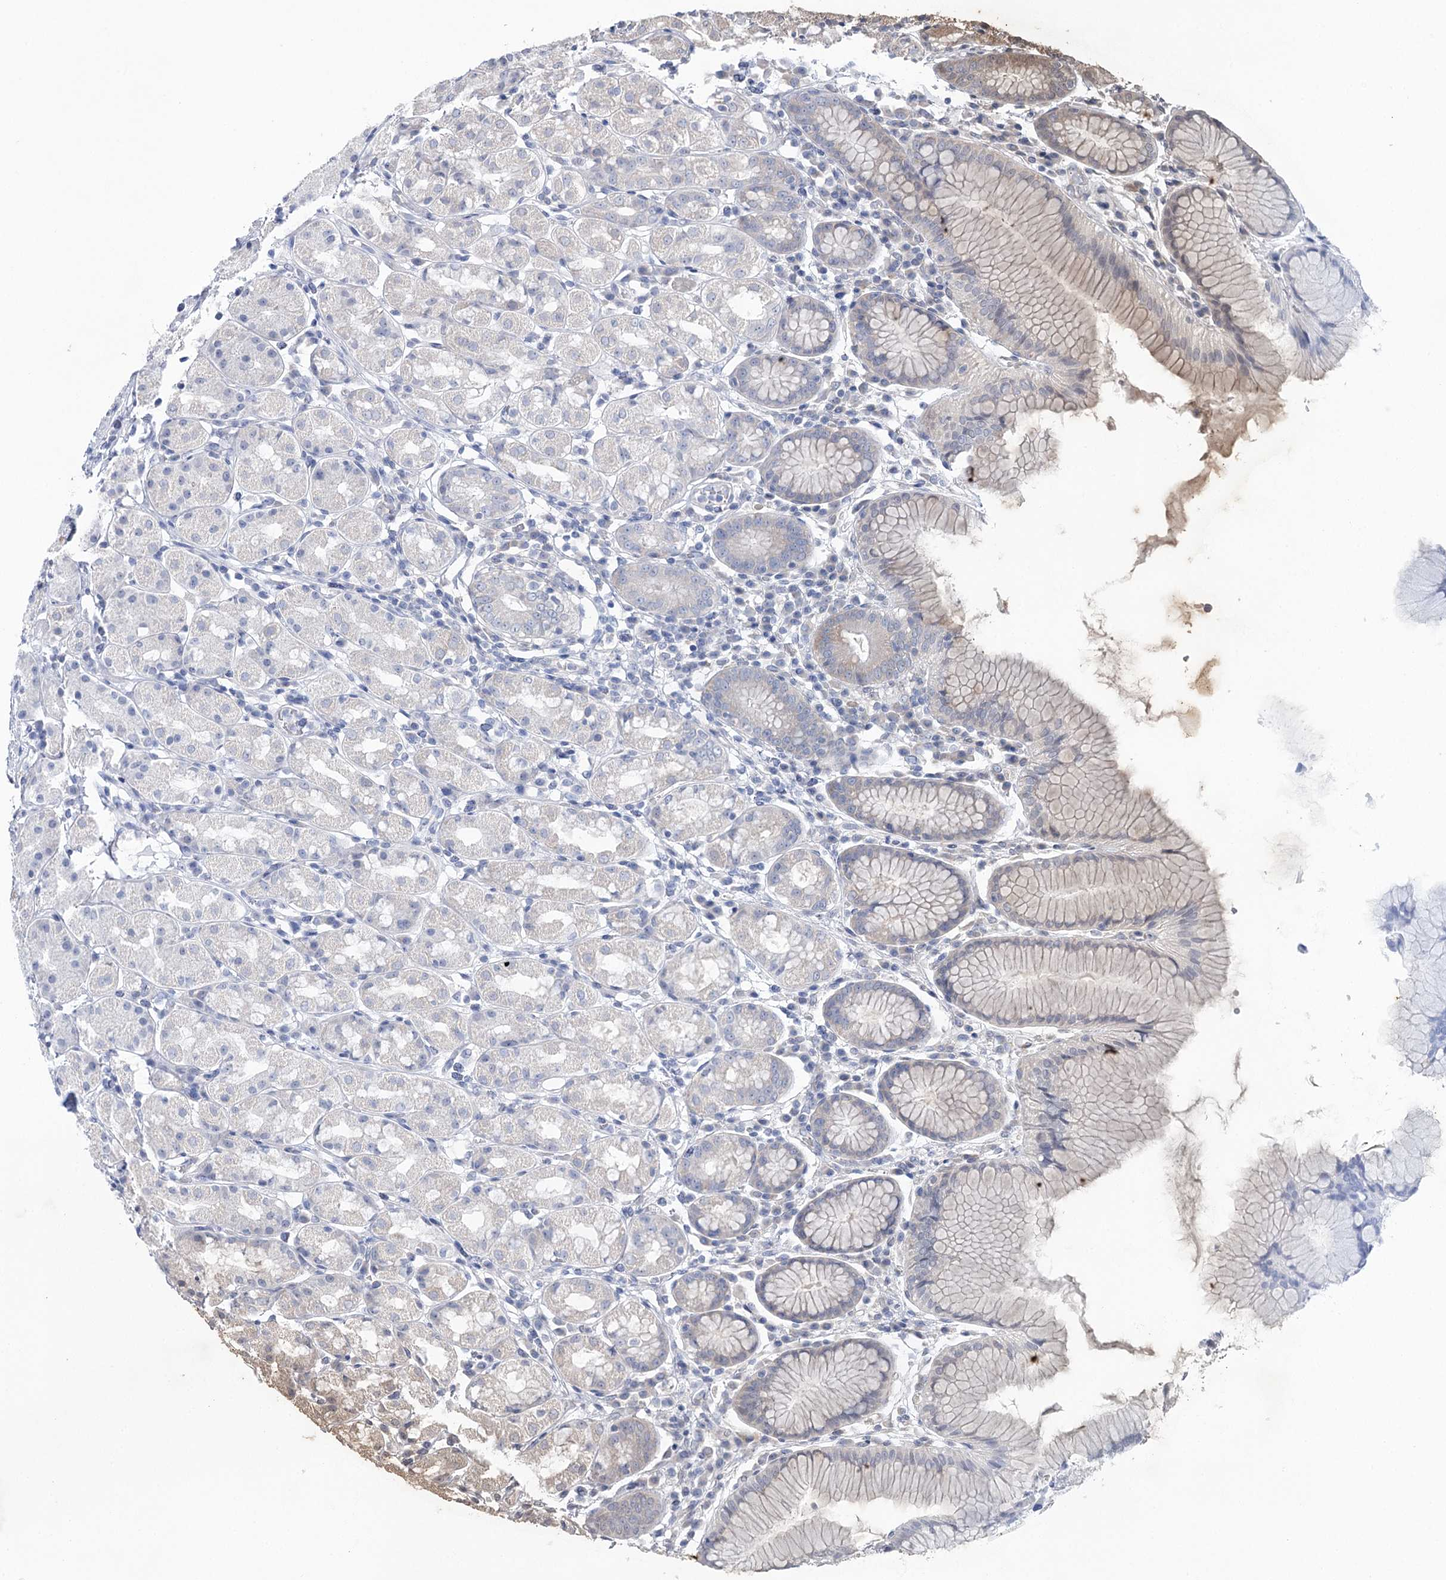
{"staining": {"intensity": "weak", "quantity": "<25%", "location": "cytoplasmic/membranous"}, "tissue": "stomach", "cell_type": "Glandular cells", "image_type": "normal", "snomed": [{"axis": "morphology", "description": "Normal tissue, NOS"}, {"axis": "topography", "description": "Stomach, lower"}], "caption": "Immunohistochemistry (IHC) micrograph of unremarkable stomach: human stomach stained with DAB (3,3'-diaminobenzidine) demonstrates no significant protein staining in glandular cells.", "gene": "CSN3", "patient": {"sex": "female", "age": 56}}